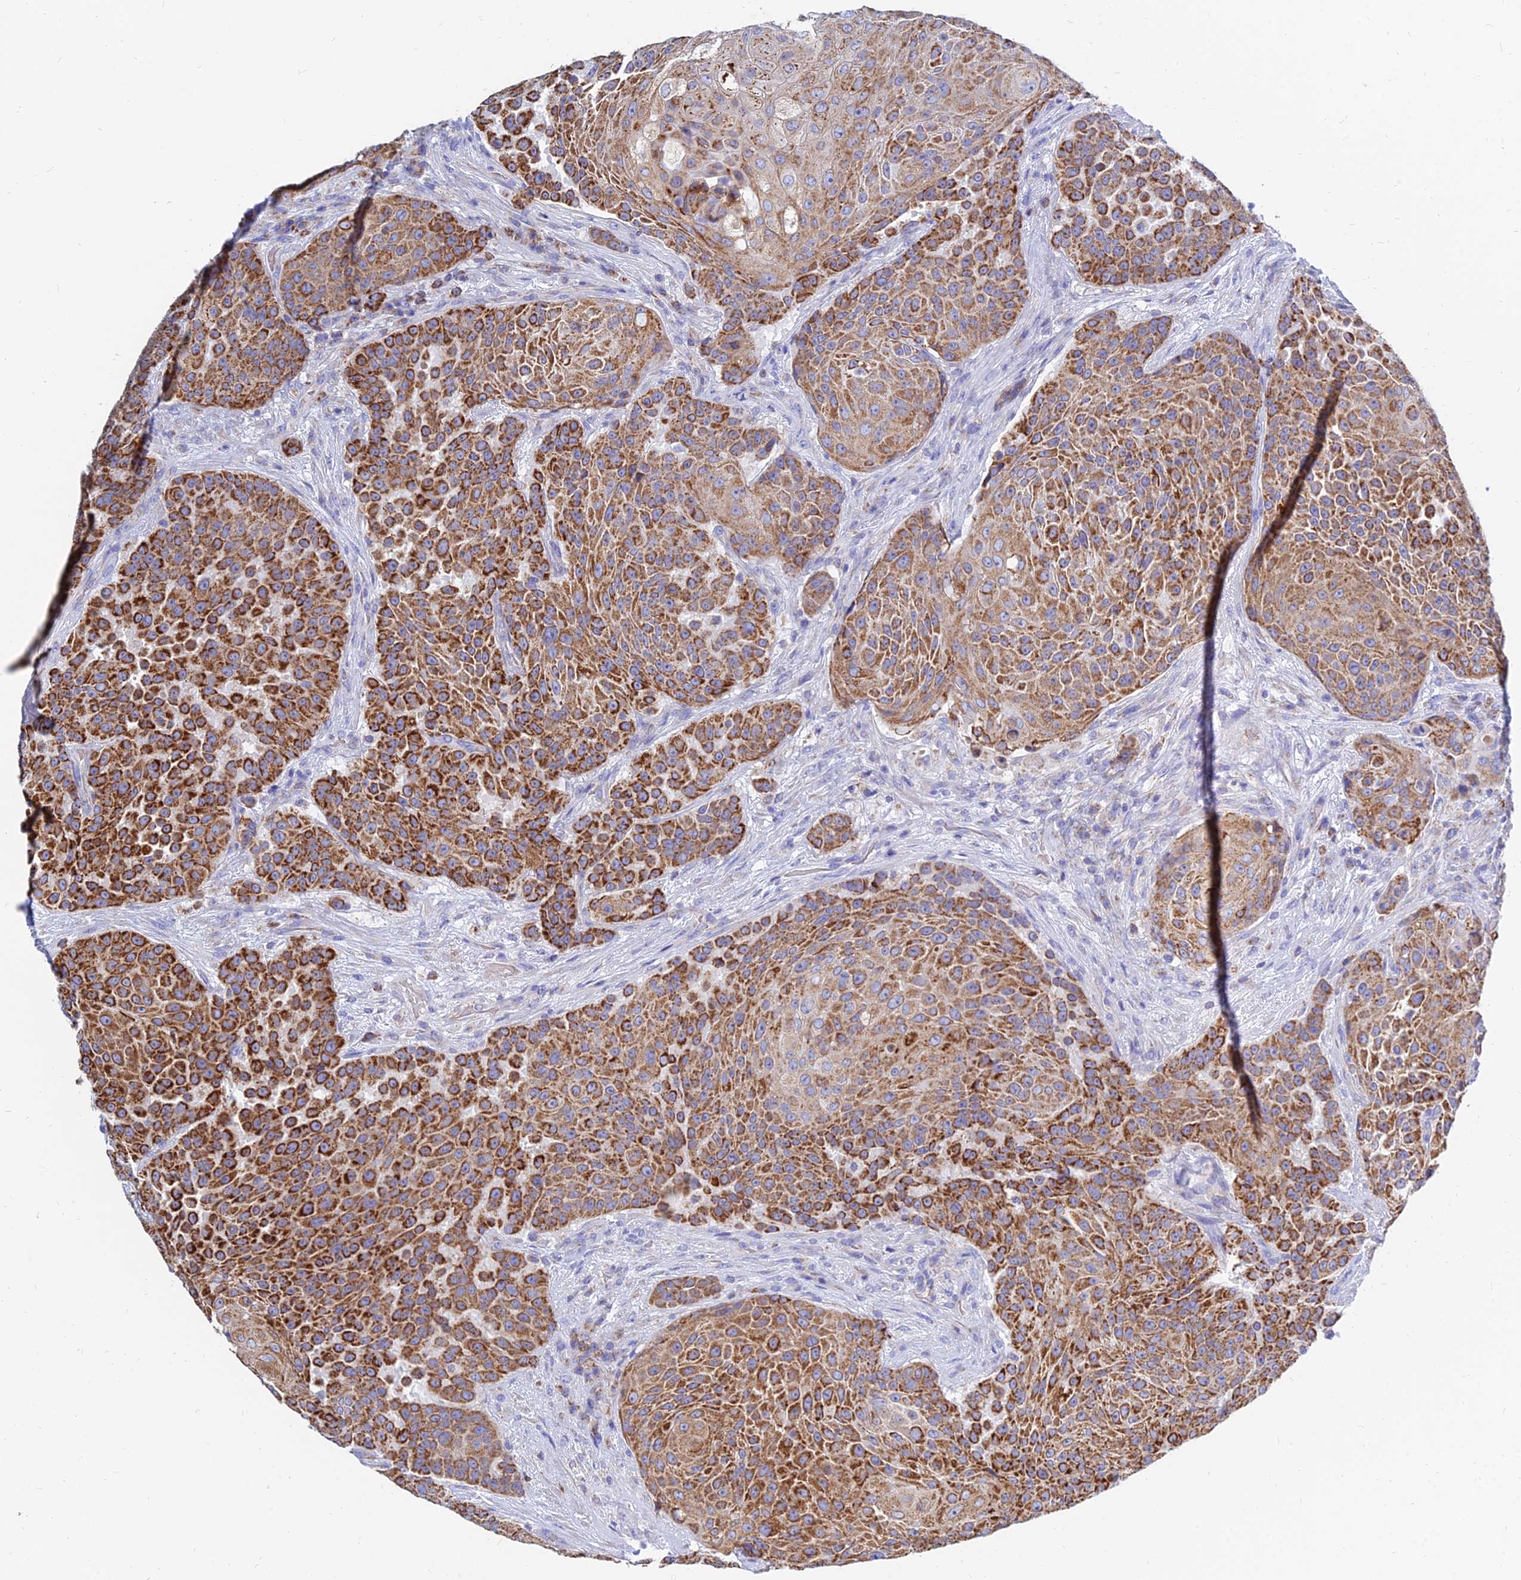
{"staining": {"intensity": "strong", "quantity": ">75%", "location": "cytoplasmic/membranous"}, "tissue": "urothelial cancer", "cell_type": "Tumor cells", "image_type": "cancer", "snomed": [{"axis": "morphology", "description": "Urothelial carcinoma, High grade"}, {"axis": "topography", "description": "Urinary bladder"}], "caption": "Protein expression analysis of urothelial cancer demonstrates strong cytoplasmic/membranous staining in approximately >75% of tumor cells.", "gene": "MGST1", "patient": {"sex": "female", "age": 63}}